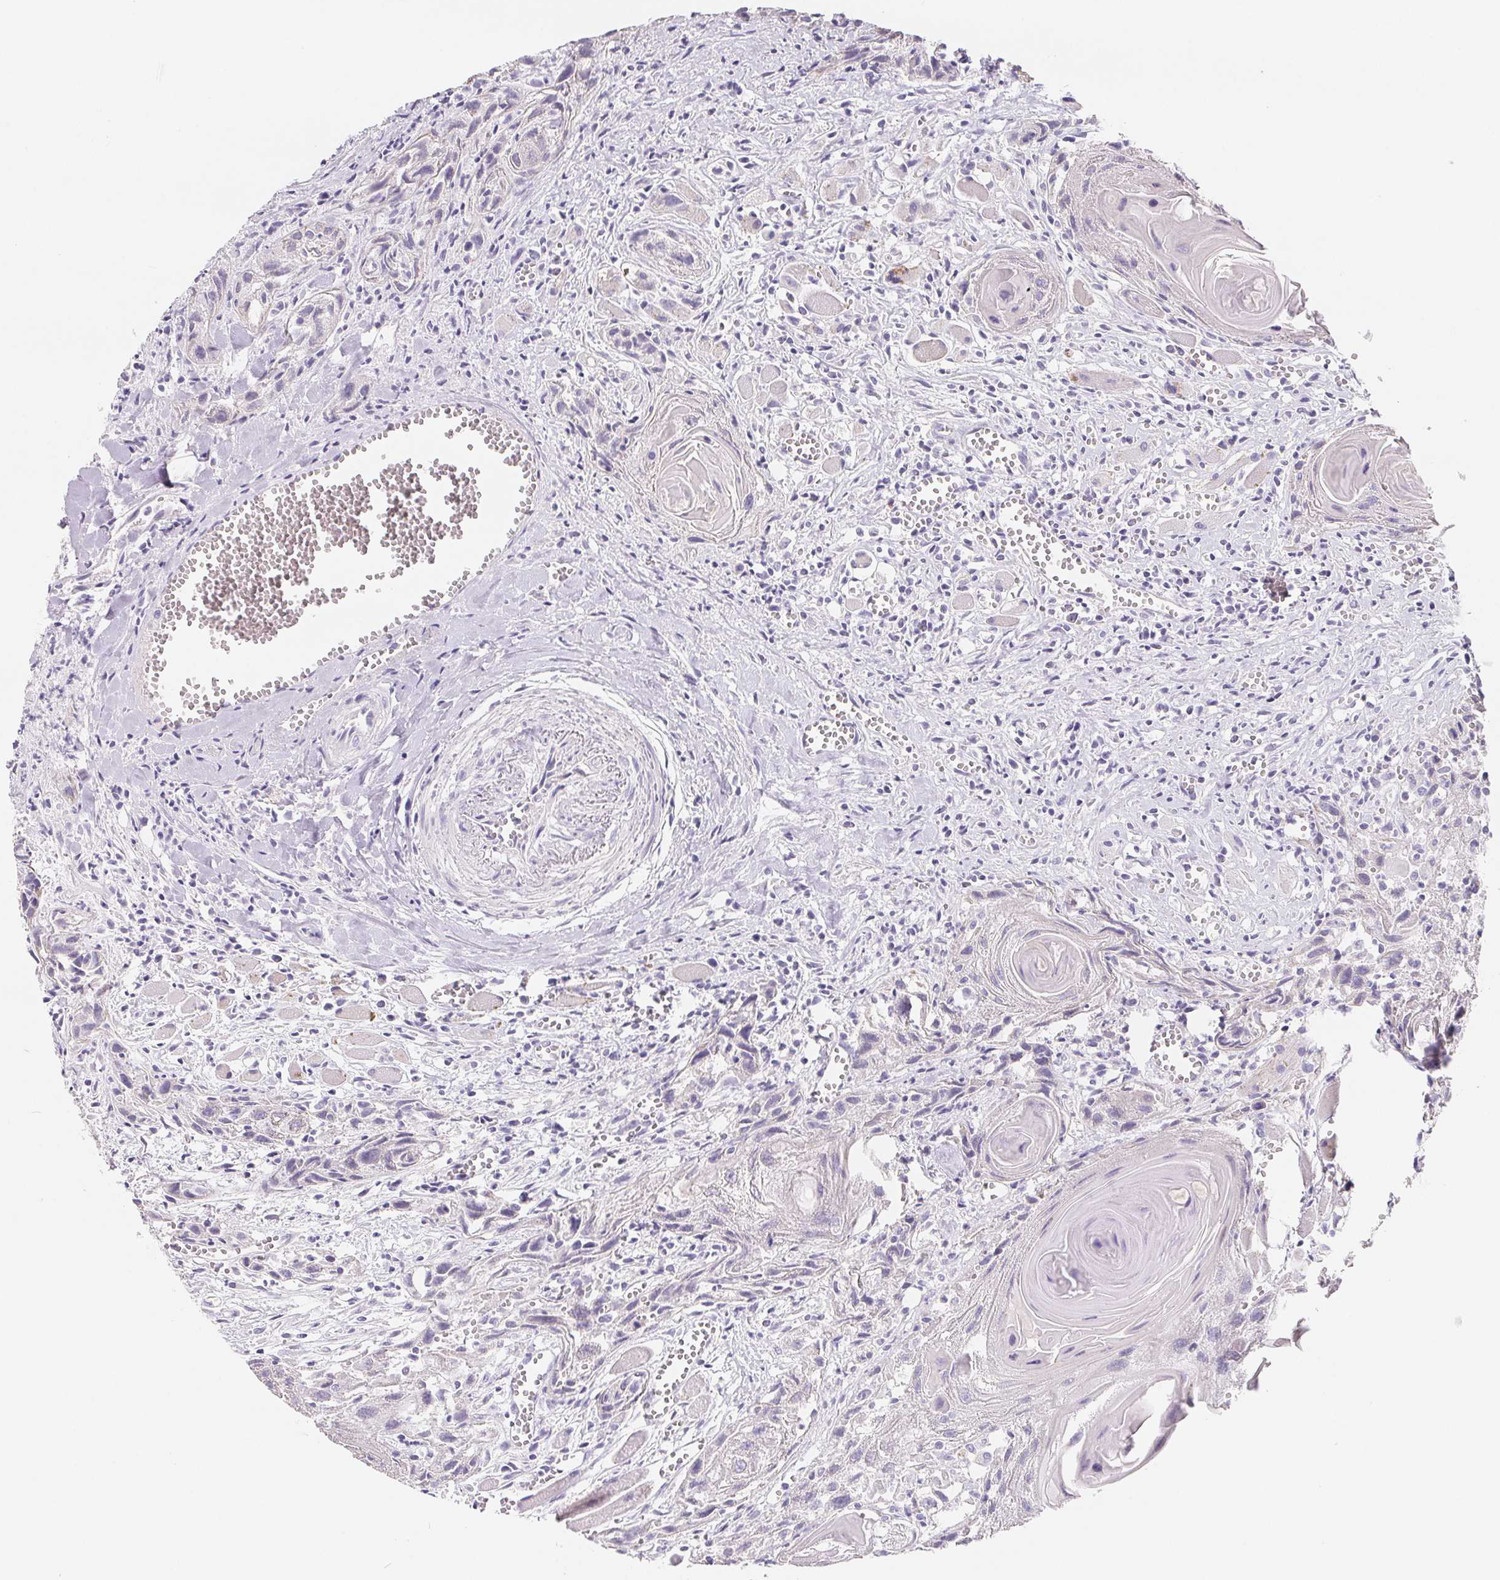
{"staining": {"intensity": "negative", "quantity": "none", "location": "none"}, "tissue": "head and neck cancer", "cell_type": "Tumor cells", "image_type": "cancer", "snomed": [{"axis": "morphology", "description": "Squamous cell carcinoma, NOS"}, {"axis": "topography", "description": "Head-Neck"}], "caption": "This is a histopathology image of IHC staining of head and neck cancer (squamous cell carcinoma), which shows no positivity in tumor cells.", "gene": "FDX1", "patient": {"sex": "female", "age": 80}}